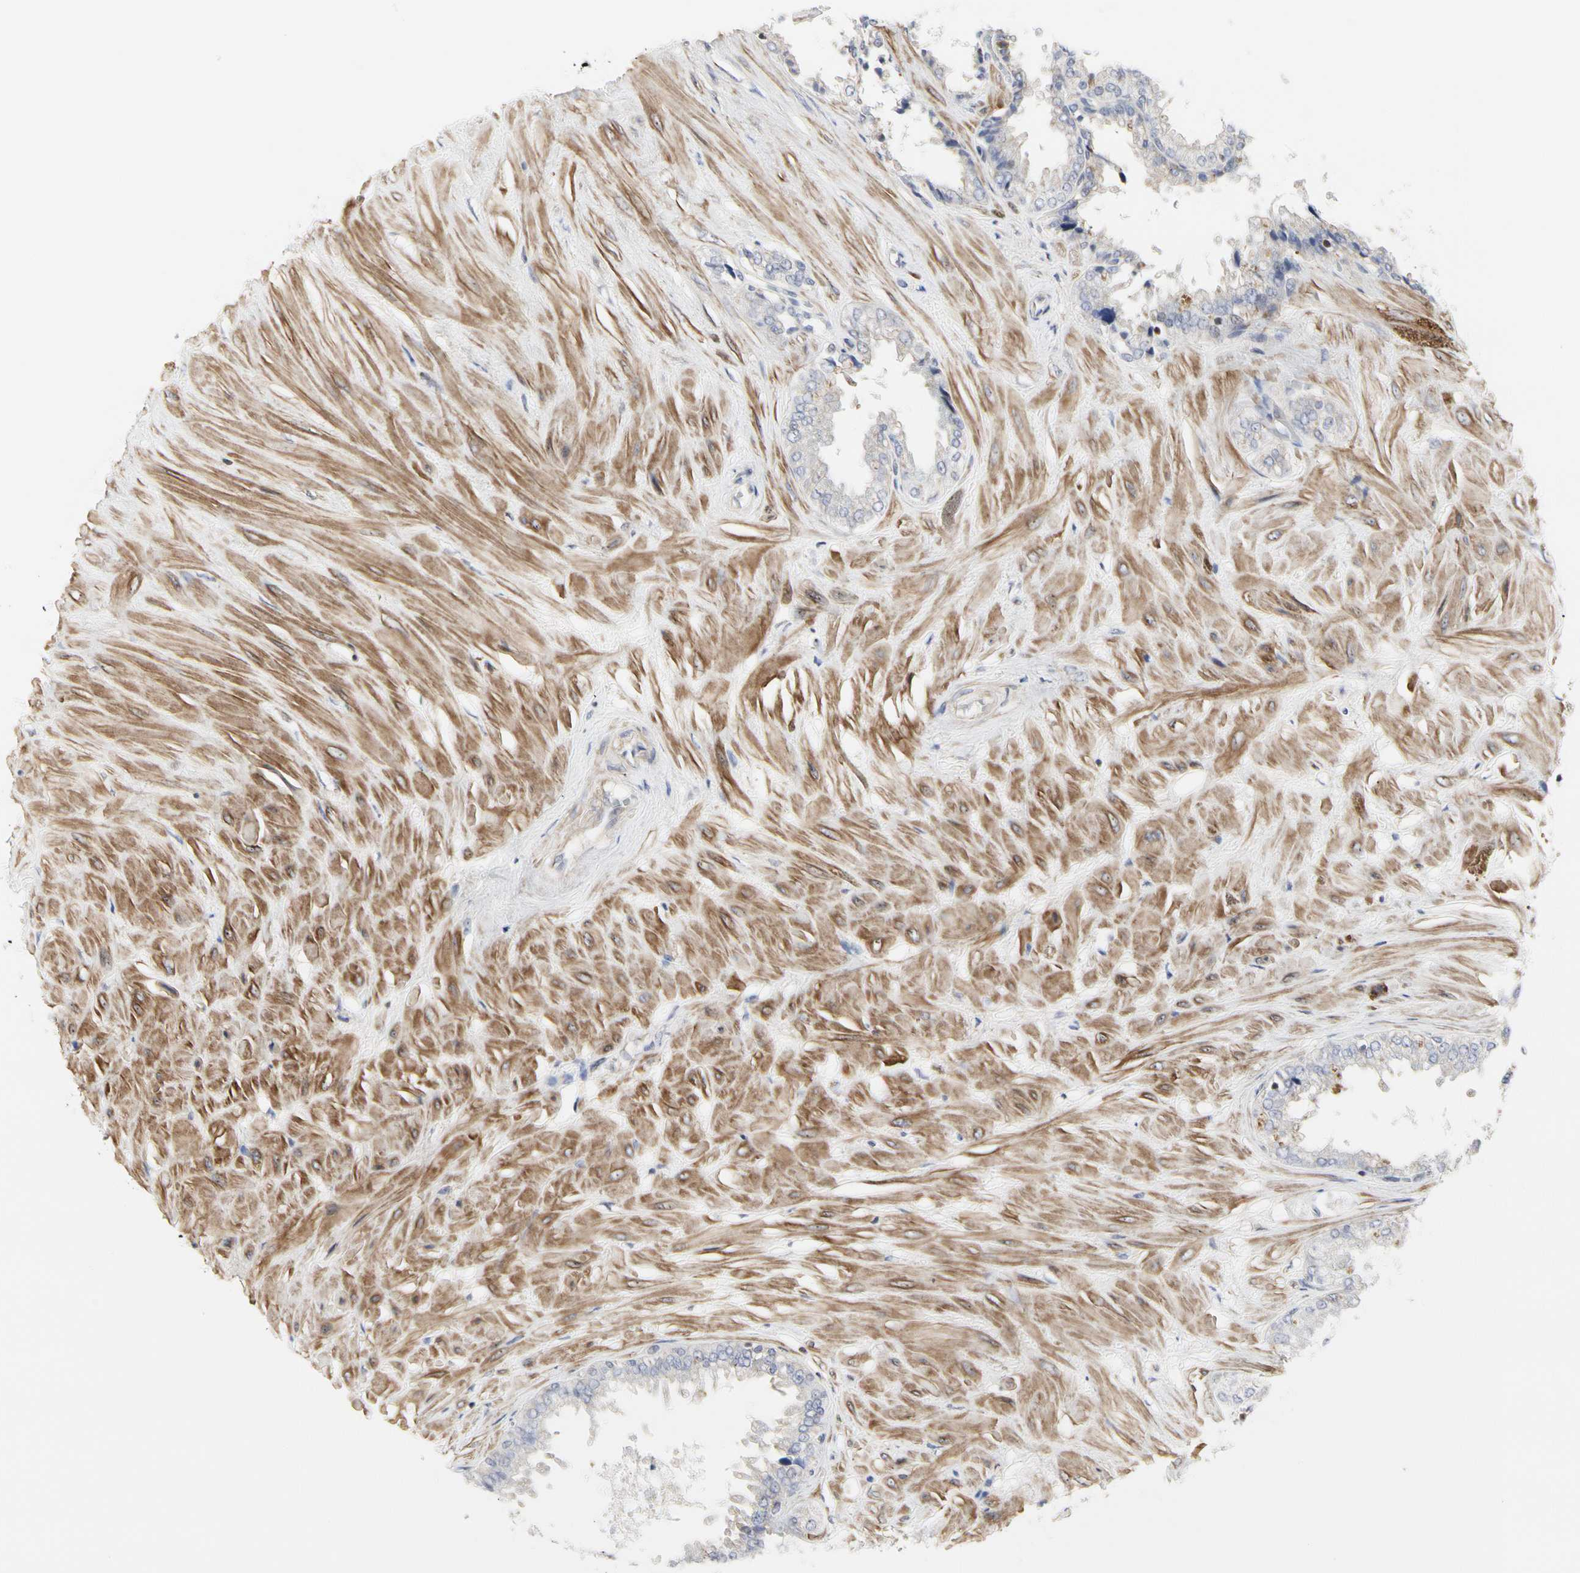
{"staining": {"intensity": "weak", "quantity": "<25%", "location": "cytoplasmic/membranous"}, "tissue": "seminal vesicle", "cell_type": "Glandular cells", "image_type": "normal", "snomed": [{"axis": "morphology", "description": "Normal tissue, NOS"}, {"axis": "topography", "description": "Seminal veicle"}], "caption": "High power microscopy image of an IHC photomicrograph of benign seminal vesicle, revealing no significant expression in glandular cells.", "gene": "SHANK2", "patient": {"sex": "male", "age": 46}}